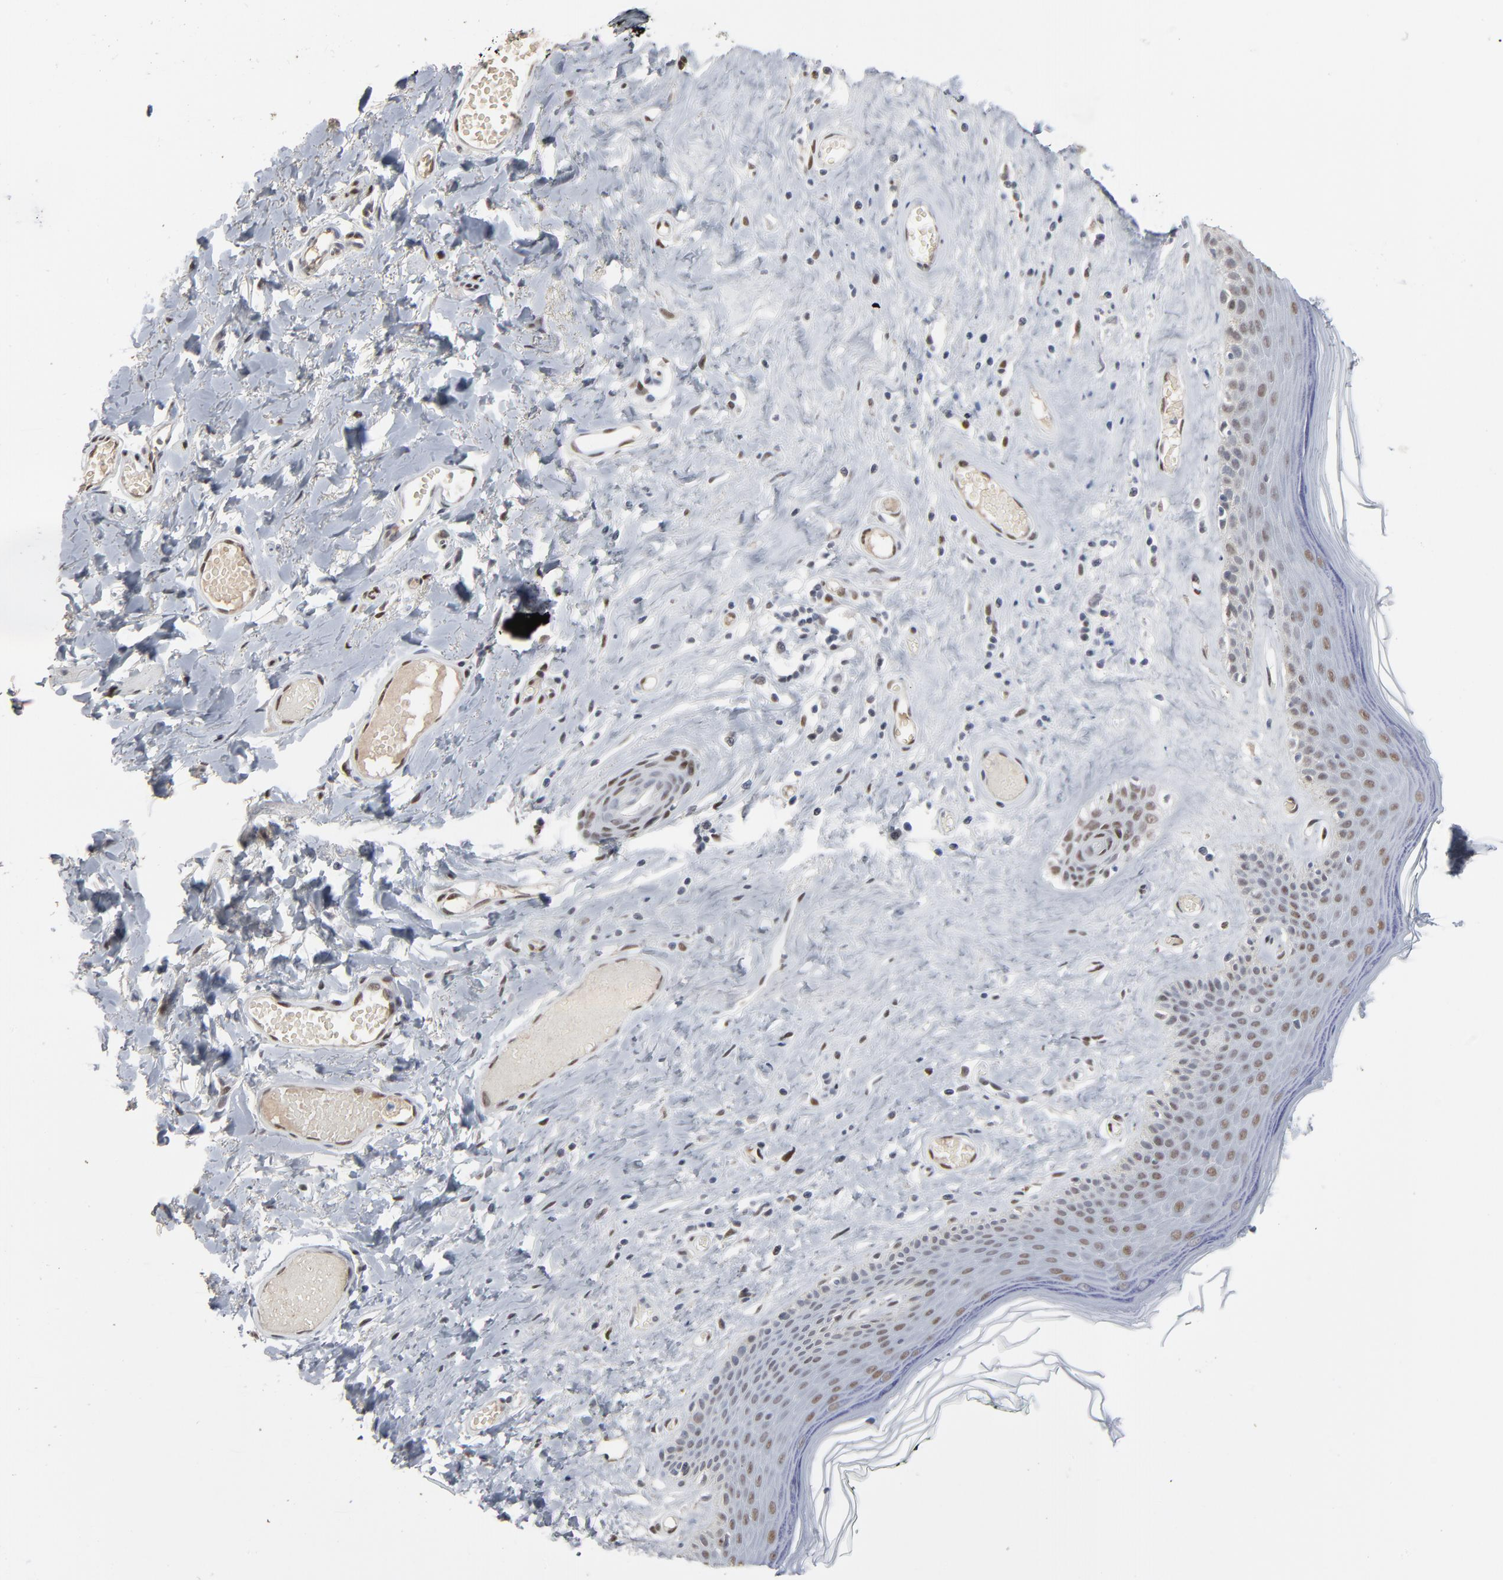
{"staining": {"intensity": "moderate", "quantity": "25%-75%", "location": "nuclear"}, "tissue": "skin", "cell_type": "Epidermal cells", "image_type": "normal", "snomed": [{"axis": "morphology", "description": "Normal tissue, NOS"}, {"axis": "morphology", "description": "Inflammation, NOS"}, {"axis": "topography", "description": "Vulva"}], "caption": "Protein expression analysis of unremarkable skin demonstrates moderate nuclear positivity in approximately 25%-75% of epidermal cells.", "gene": "ATF7", "patient": {"sex": "female", "age": 84}}